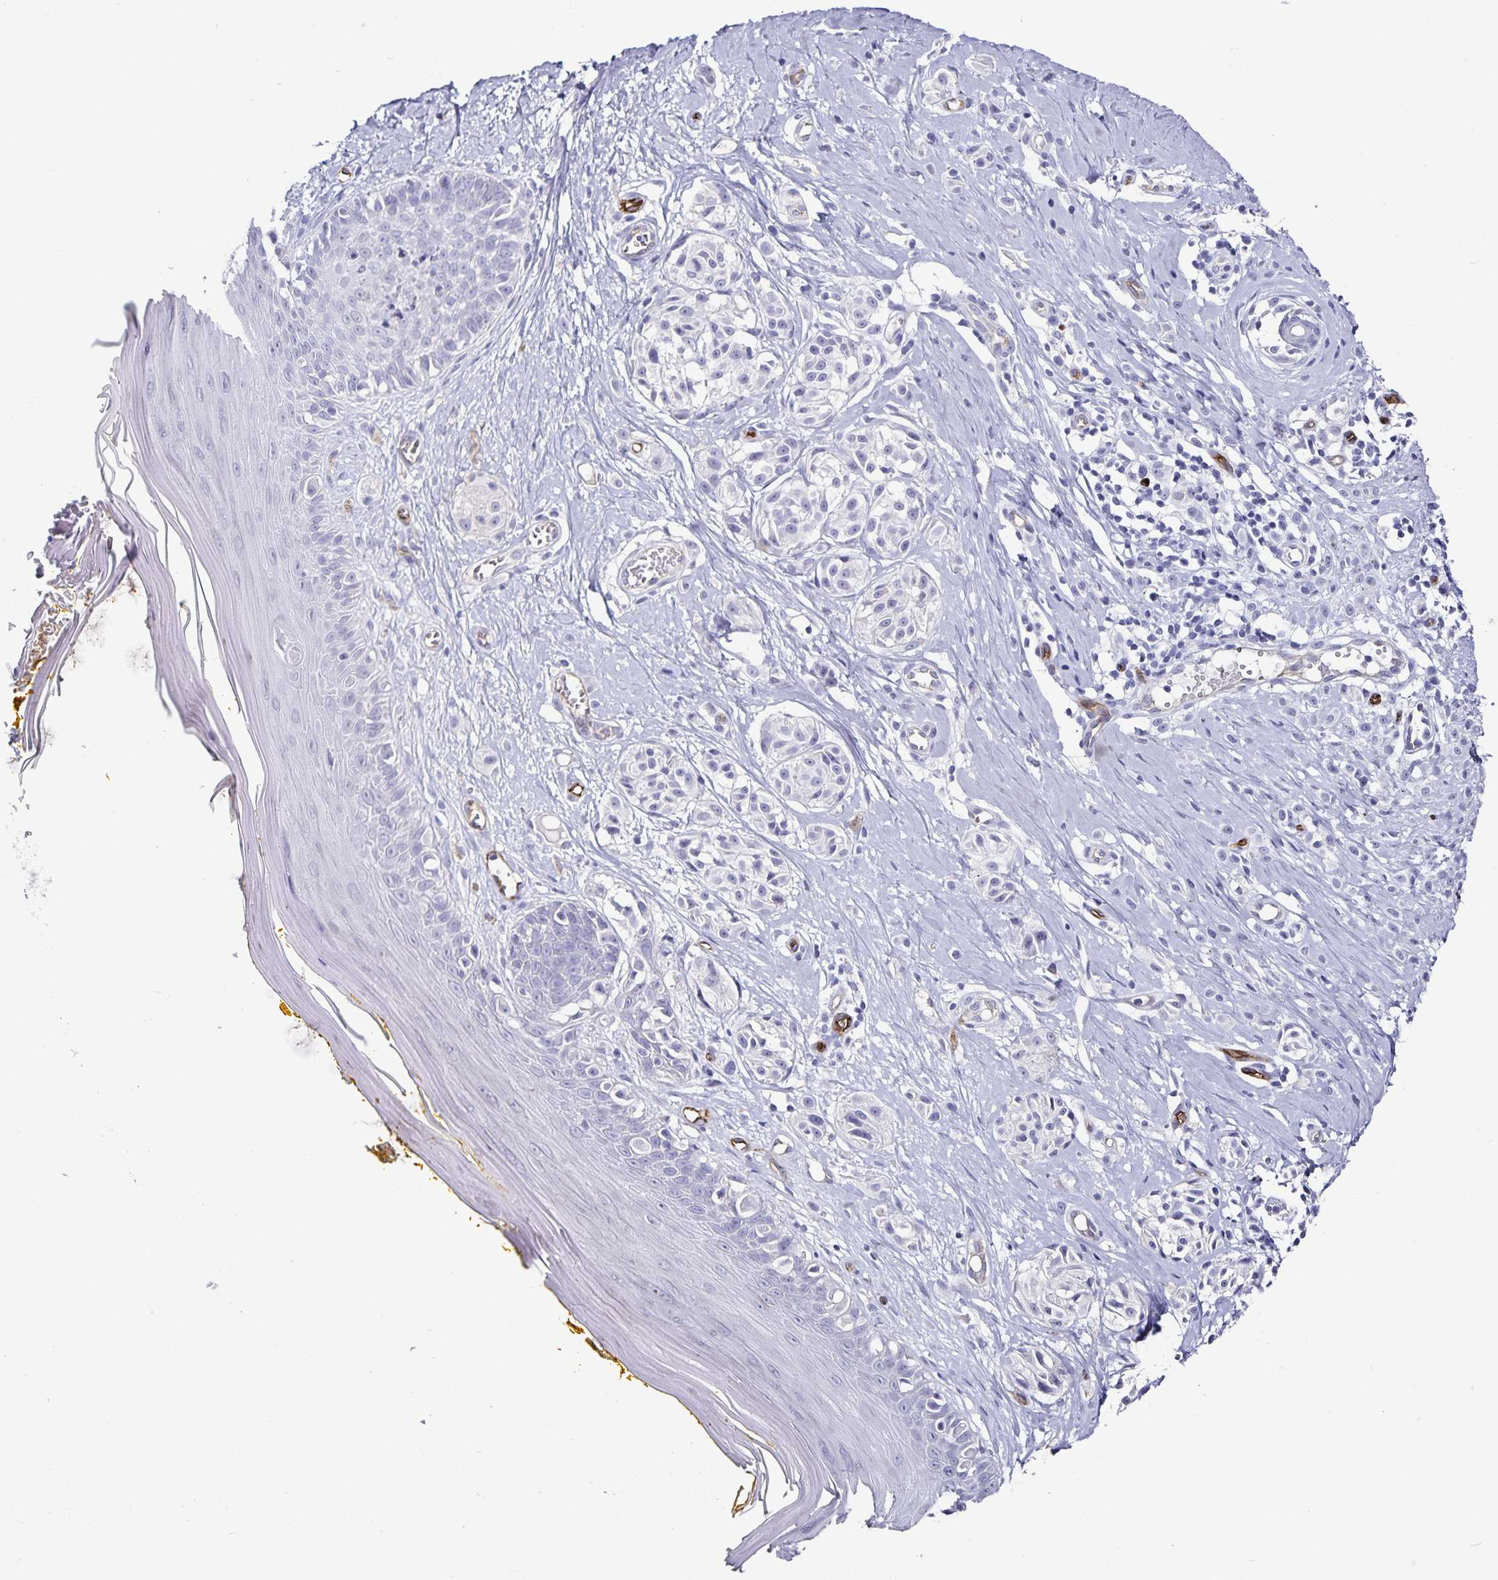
{"staining": {"intensity": "negative", "quantity": "none", "location": "none"}, "tissue": "melanoma", "cell_type": "Tumor cells", "image_type": "cancer", "snomed": [{"axis": "morphology", "description": "Malignant melanoma, NOS"}, {"axis": "topography", "description": "Skin"}], "caption": "A high-resolution histopathology image shows immunohistochemistry staining of melanoma, which demonstrates no significant staining in tumor cells.", "gene": "PODXL", "patient": {"sex": "male", "age": 74}}